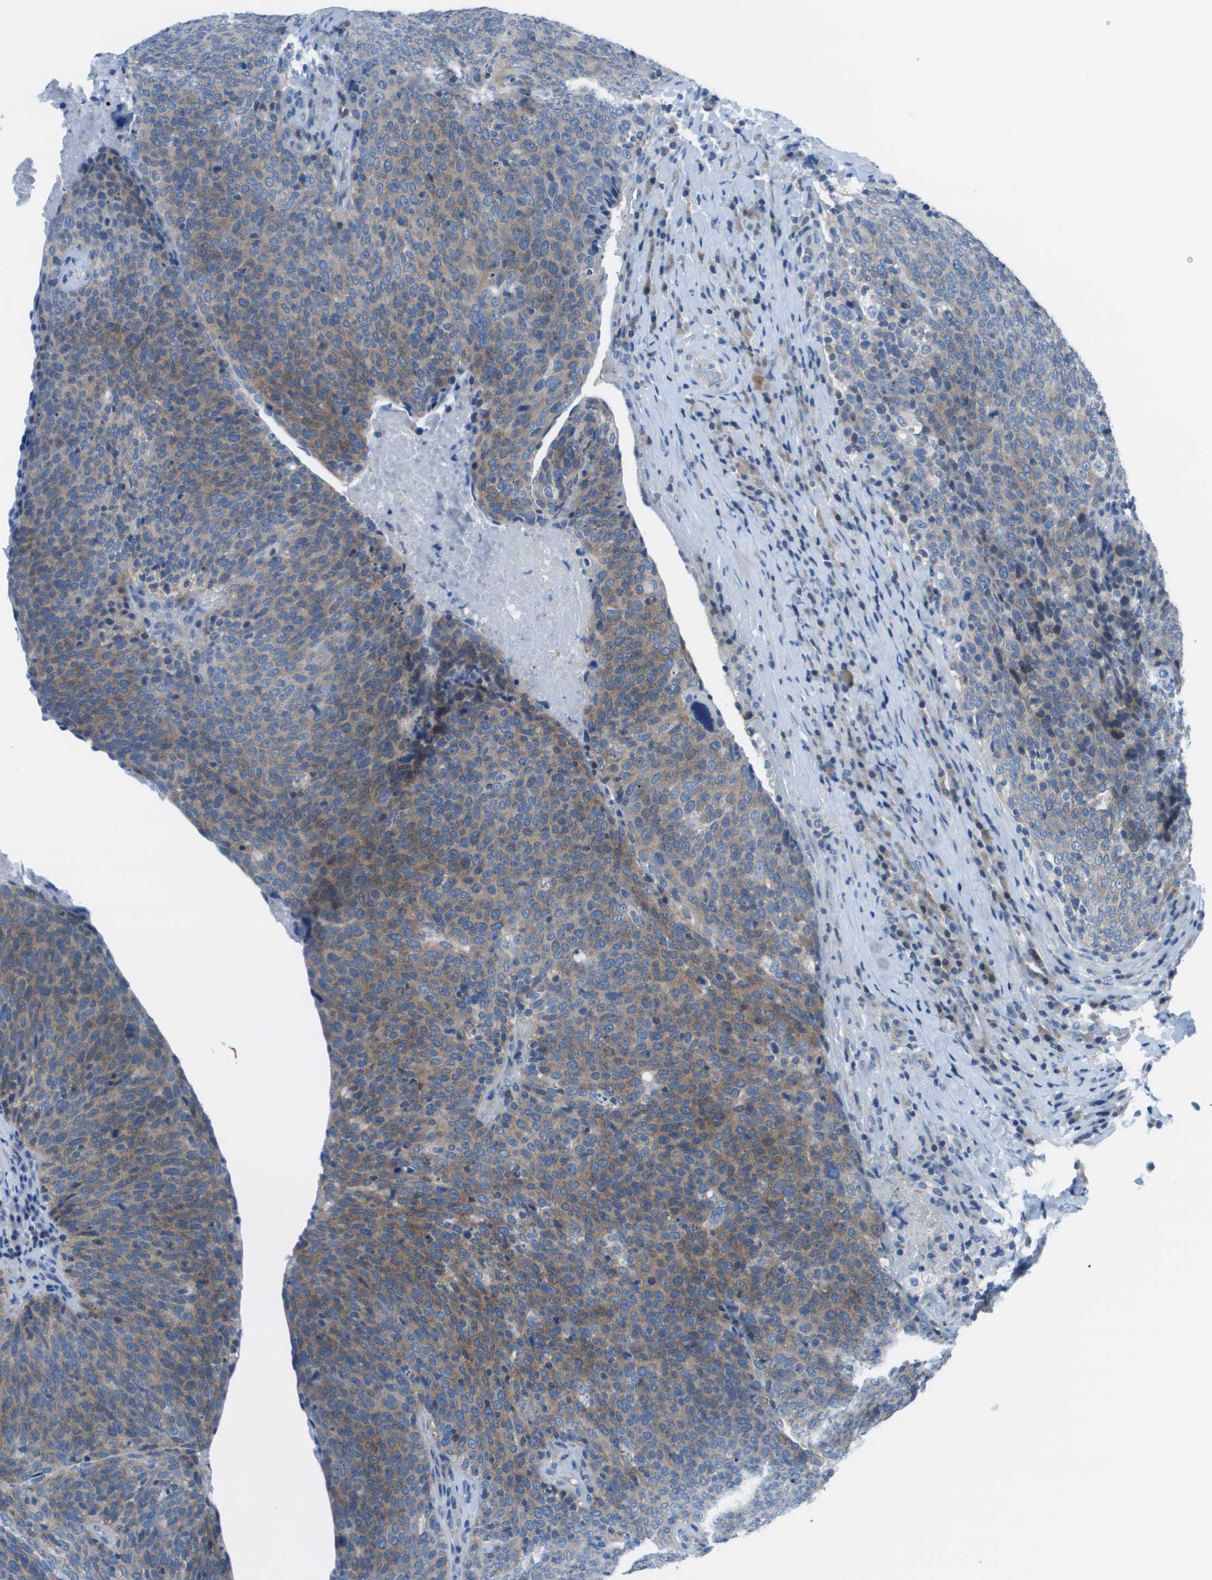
{"staining": {"intensity": "weak", "quantity": "25%-75%", "location": "cytoplasmic/membranous"}, "tissue": "head and neck cancer", "cell_type": "Tumor cells", "image_type": "cancer", "snomed": [{"axis": "morphology", "description": "Squamous cell carcinoma, NOS"}, {"axis": "morphology", "description": "Squamous cell carcinoma, metastatic, NOS"}, {"axis": "topography", "description": "Lymph node"}, {"axis": "topography", "description": "Head-Neck"}], "caption": "Head and neck cancer tissue displays weak cytoplasmic/membranous expression in approximately 25%-75% of tumor cells, visualized by immunohistochemistry.", "gene": "STIP1", "patient": {"sex": "male", "age": 62}}